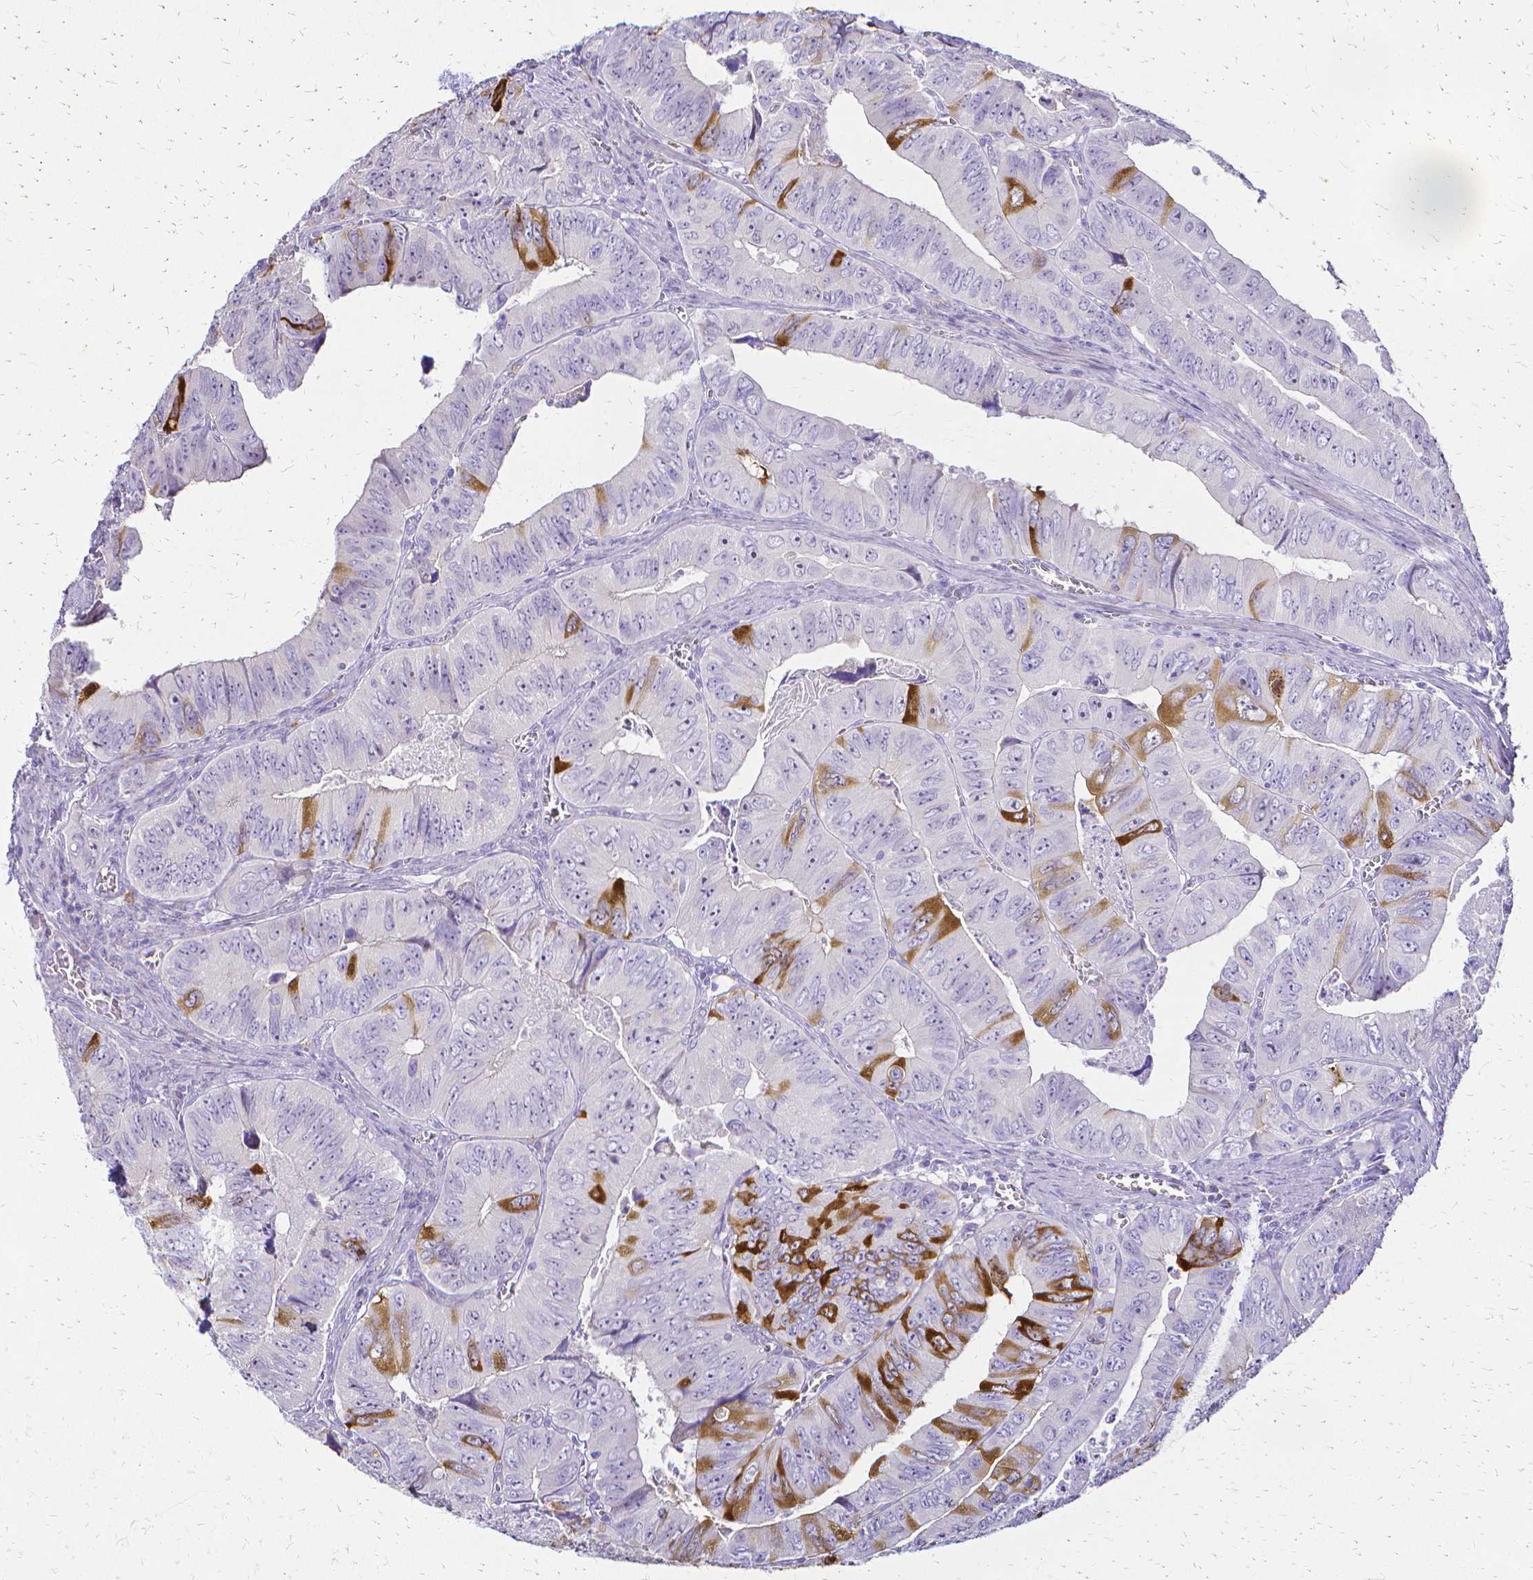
{"staining": {"intensity": "strong", "quantity": "<25%", "location": "cytoplasmic/membranous"}, "tissue": "colorectal cancer", "cell_type": "Tumor cells", "image_type": "cancer", "snomed": [{"axis": "morphology", "description": "Adenocarcinoma, NOS"}, {"axis": "topography", "description": "Colon"}], "caption": "Immunohistochemical staining of colorectal cancer shows strong cytoplasmic/membranous protein staining in approximately <25% of tumor cells.", "gene": "CCNB1", "patient": {"sex": "female", "age": 84}}